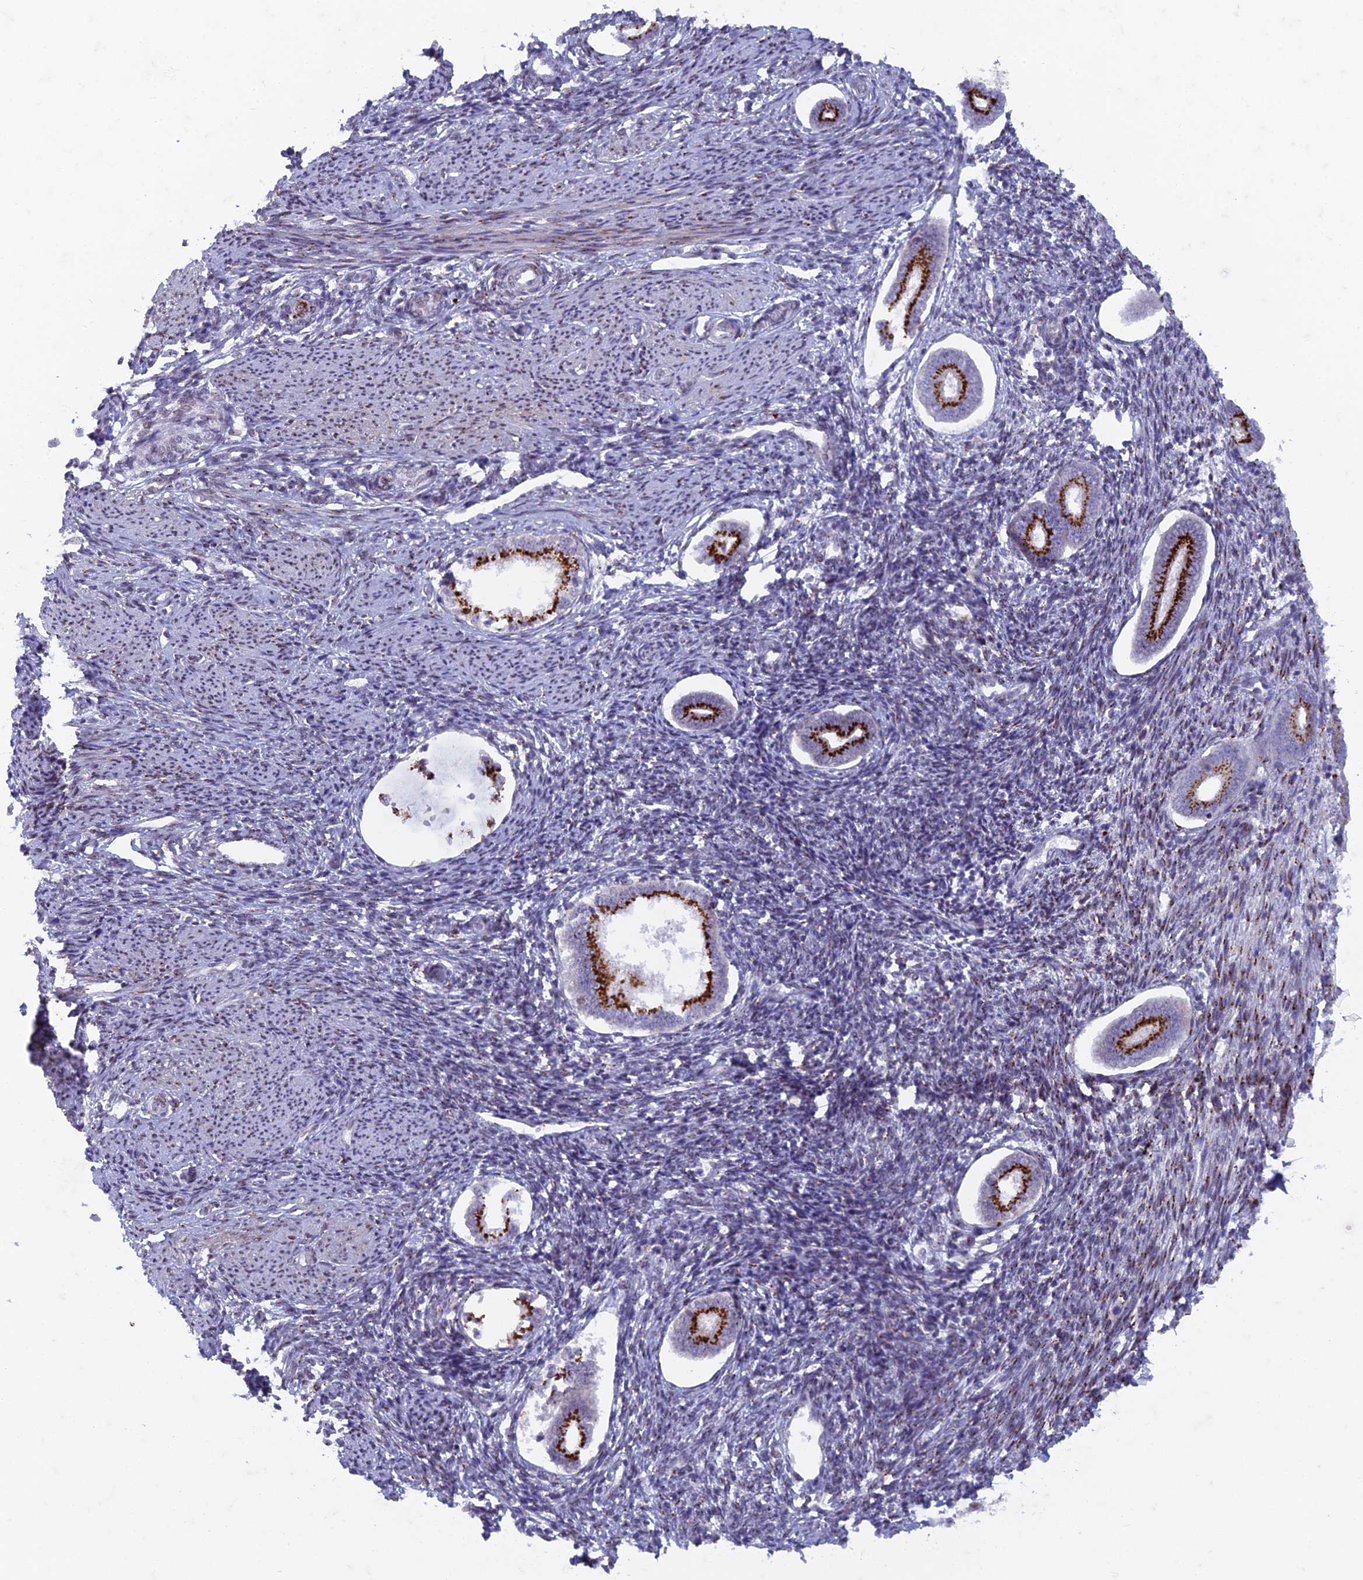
{"staining": {"intensity": "moderate", "quantity": "<25%", "location": "cytoplasmic/membranous"}, "tissue": "endometrium", "cell_type": "Cells in endometrial stroma", "image_type": "normal", "snomed": [{"axis": "morphology", "description": "Normal tissue, NOS"}, {"axis": "topography", "description": "Endometrium"}], "caption": "Immunohistochemistry (IHC) (DAB) staining of normal human endometrium reveals moderate cytoplasmic/membranous protein expression in about <25% of cells in endometrial stroma. (DAB IHC with brightfield microscopy, high magnification).", "gene": "FAM3C", "patient": {"sex": "female", "age": 56}}